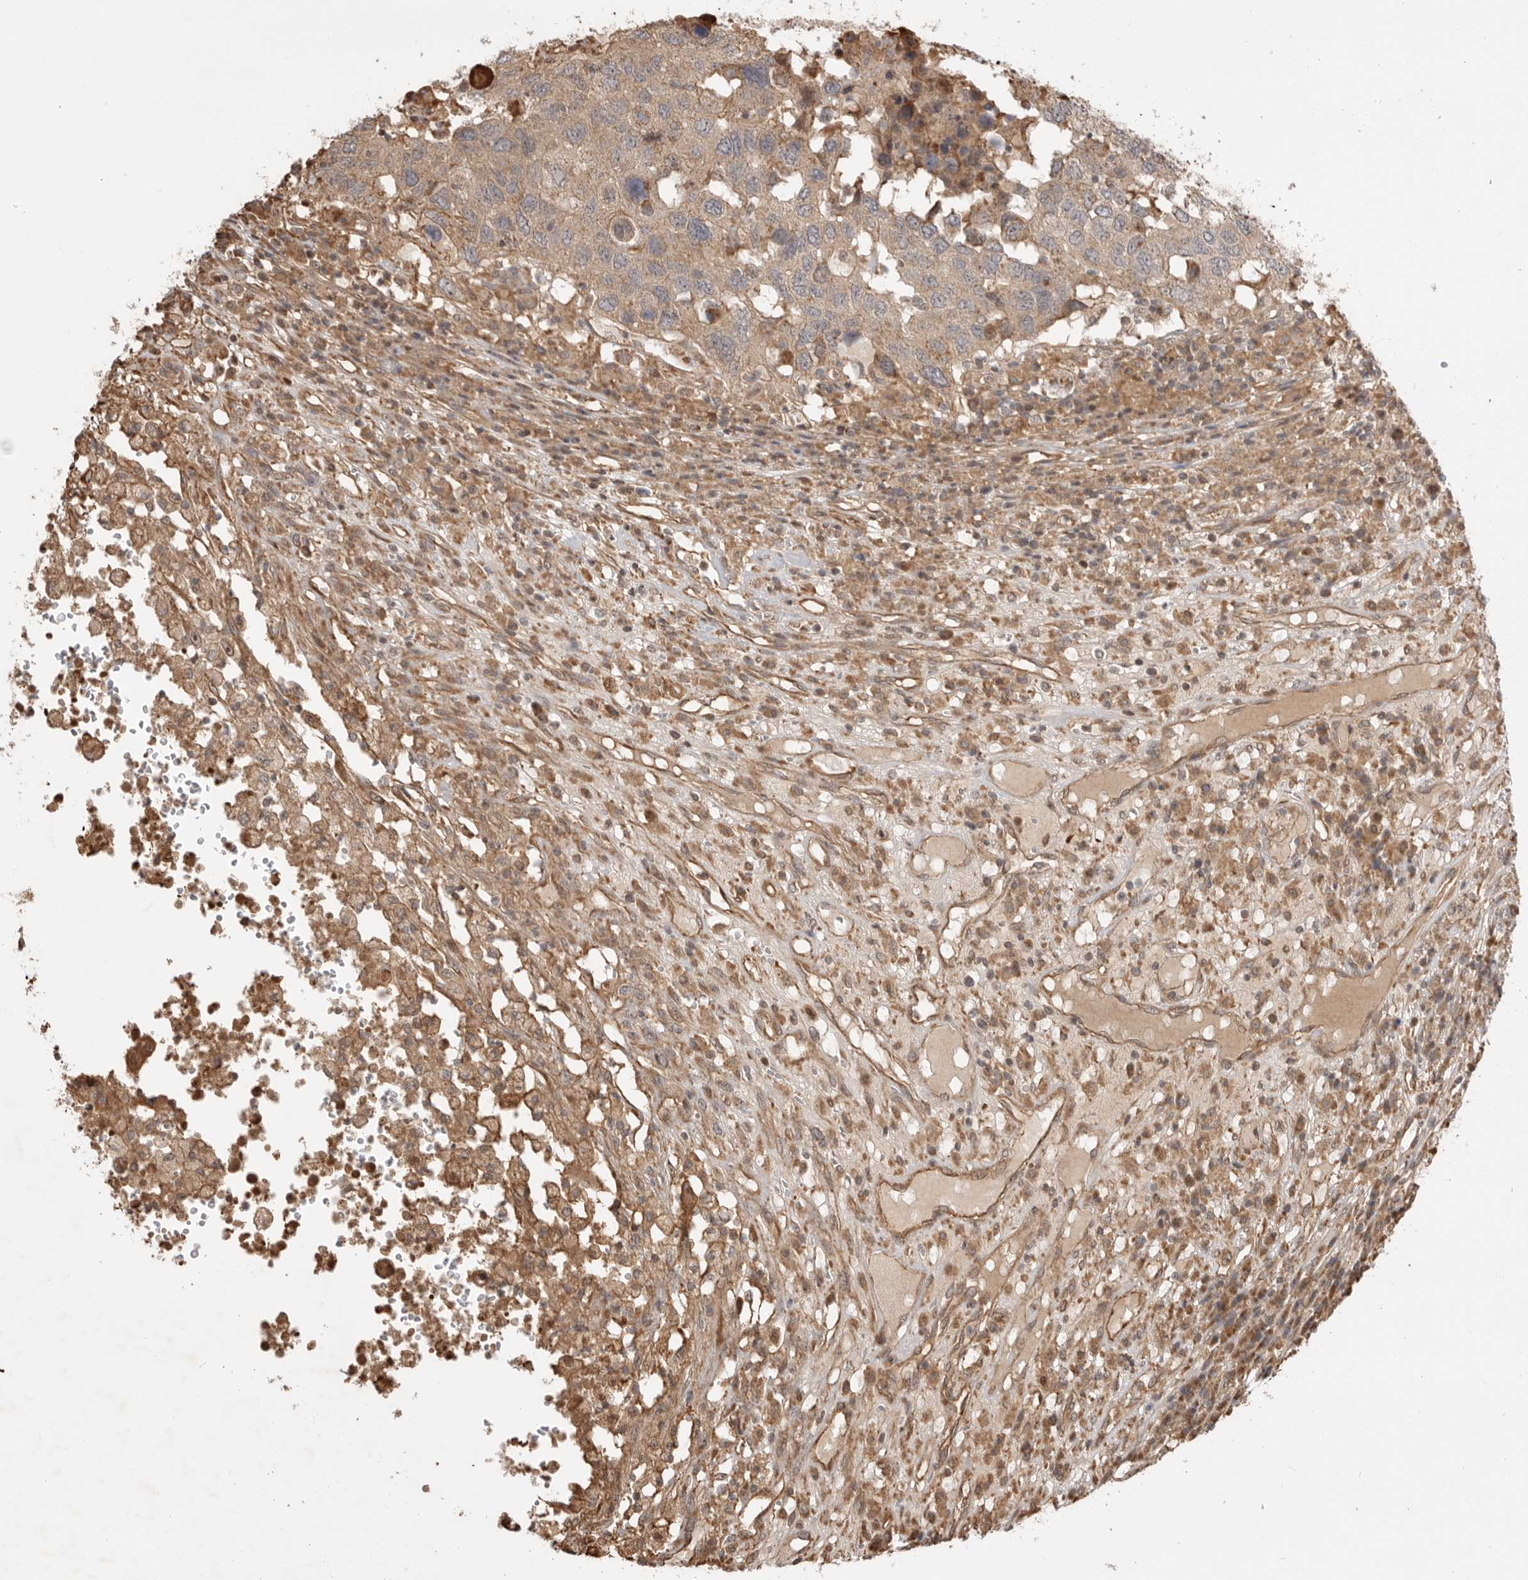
{"staining": {"intensity": "weak", "quantity": ">75%", "location": "cytoplasmic/membranous"}, "tissue": "head and neck cancer", "cell_type": "Tumor cells", "image_type": "cancer", "snomed": [{"axis": "morphology", "description": "Squamous cell carcinoma, NOS"}, {"axis": "topography", "description": "Head-Neck"}], "caption": "Immunohistochemistry (IHC) histopathology image of neoplastic tissue: human head and neck cancer stained using immunohistochemistry (IHC) exhibits low levels of weak protein expression localized specifically in the cytoplasmic/membranous of tumor cells, appearing as a cytoplasmic/membranous brown color.", "gene": "DPH7", "patient": {"sex": "male", "age": 66}}